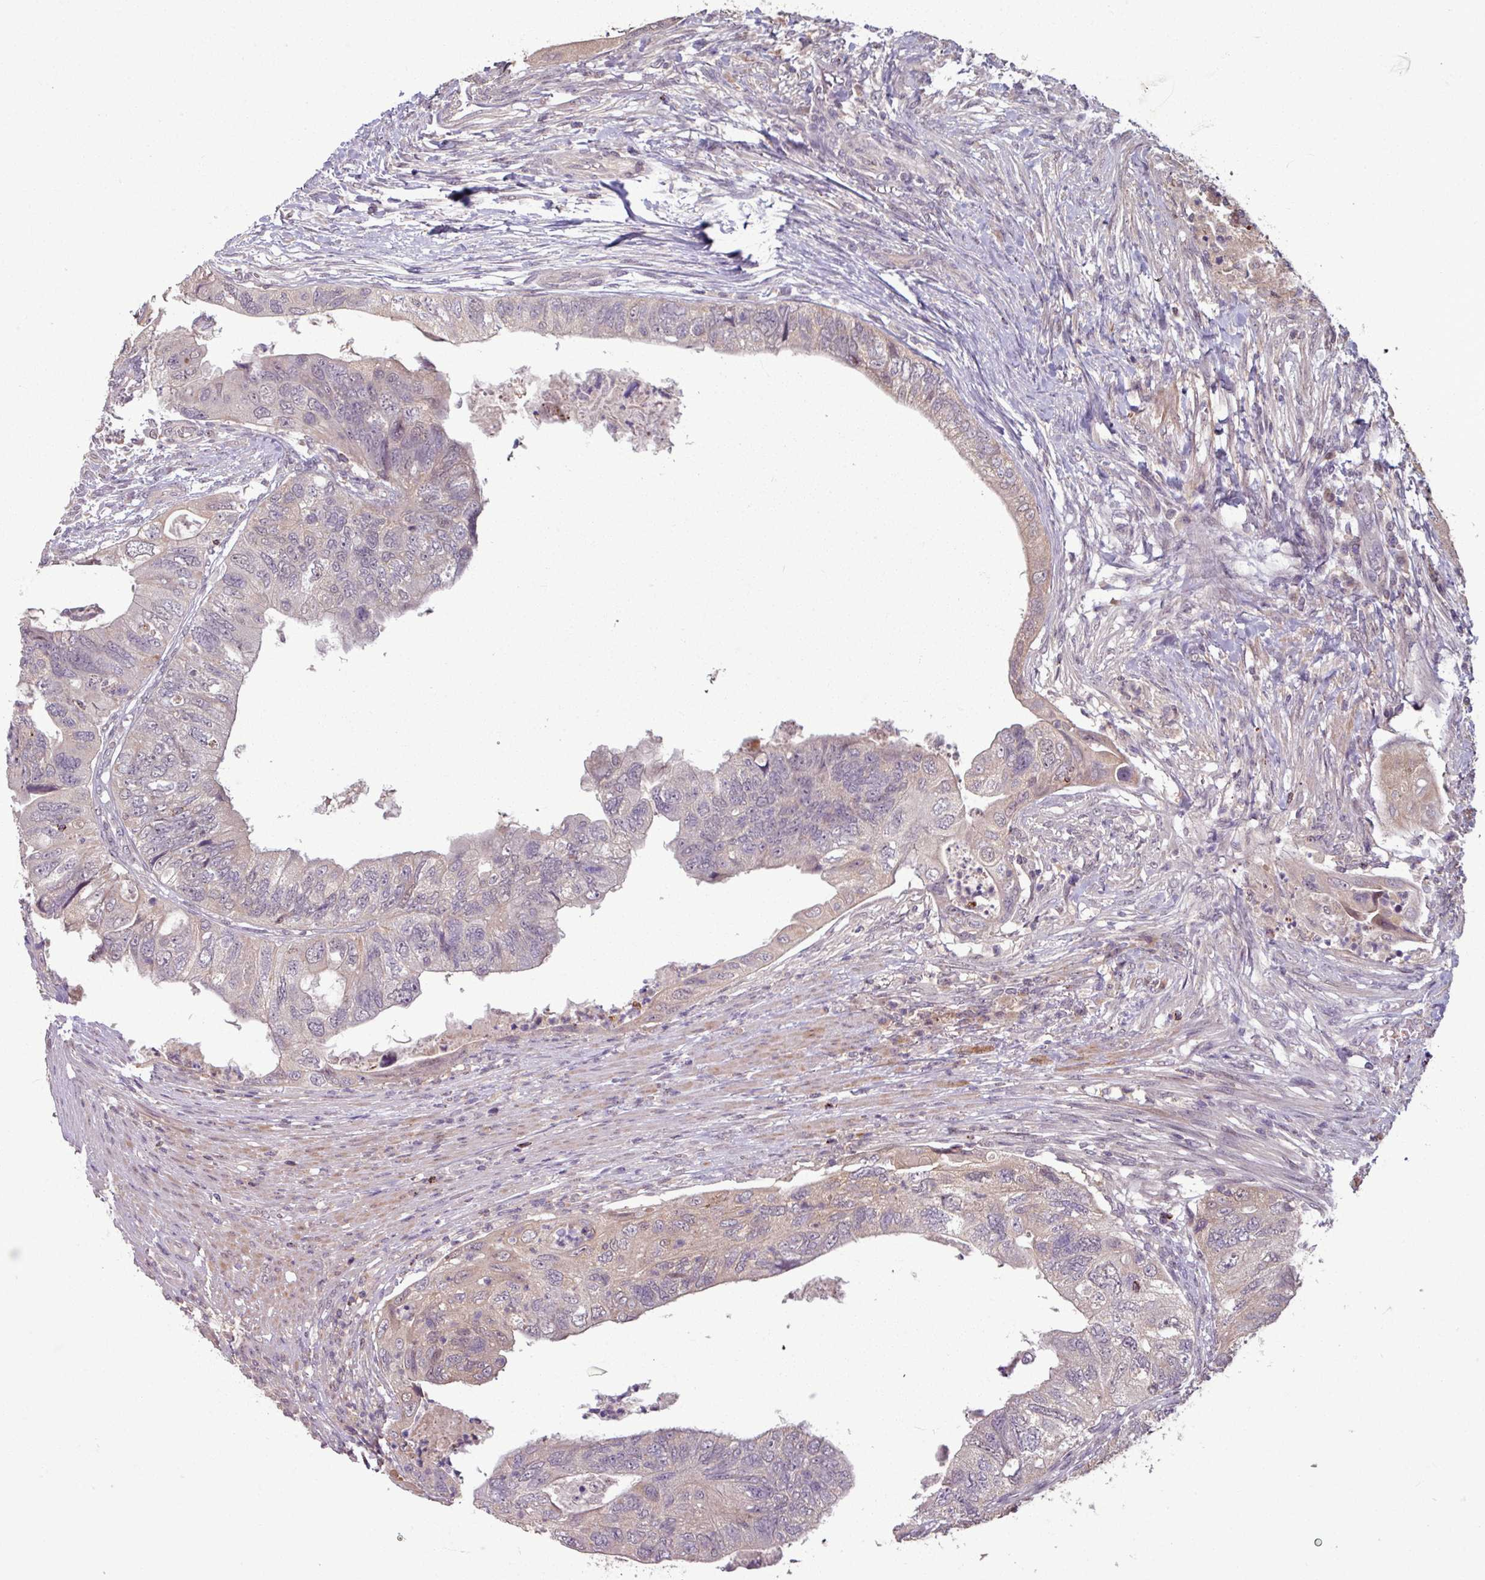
{"staining": {"intensity": "weak", "quantity": "25%-75%", "location": "cytoplasmic/membranous,nuclear"}, "tissue": "colorectal cancer", "cell_type": "Tumor cells", "image_type": "cancer", "snomed": [{"axis": "morphology", "description": "Adenocarcinoma, NOS"}, {"axis": "topography", "description": "Rectum"}], "caption": "Colorectal cancer stained for a protein reveals weak cytoplasmic/membranous and nuclear positivity in tumor cells.", "gene": "OR6B1", "patient": {"sex": "male", "age": 63}}